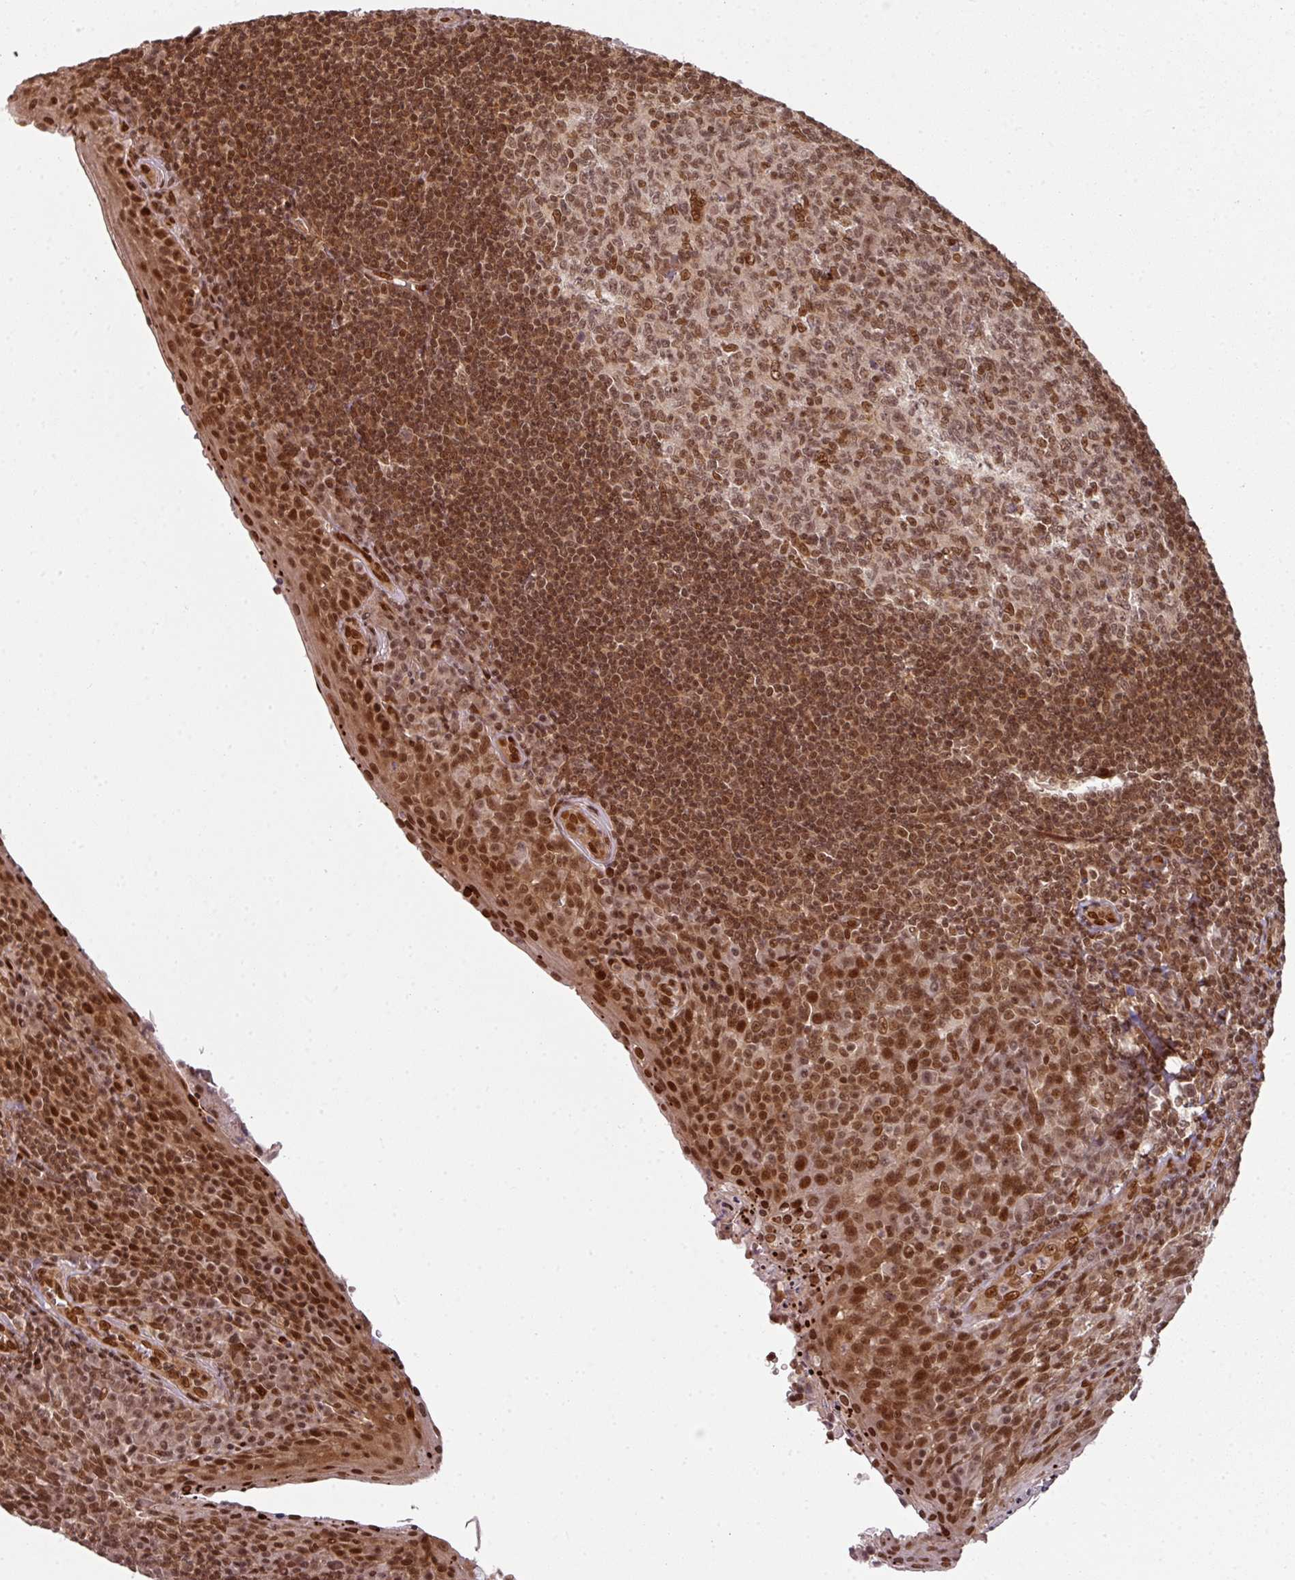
{"staining": {"intensity": "moderate", "quantity": "25%-75%", "location": "nuclear"}, "tissue": "tonsil", "cell_type": "Germinal center cells", "image_type": "normal", "snomed": [{"axis": "morphology", "description": "Normal tissue, NOS"}, {"axis": "topography", "description": "Tonsil"}], "caption": "Immunohistochemical staining of normal tonsil displays medium levels of moderate nuclear positivity in approximately 25%-75% of germinal center cells. Using DAB (brown) and hematoxylin (blue) stains, captured at high magnification using brightfield microscopy.", "gene": "SIK3", "patient": {"sex": "male", "age": 27}}